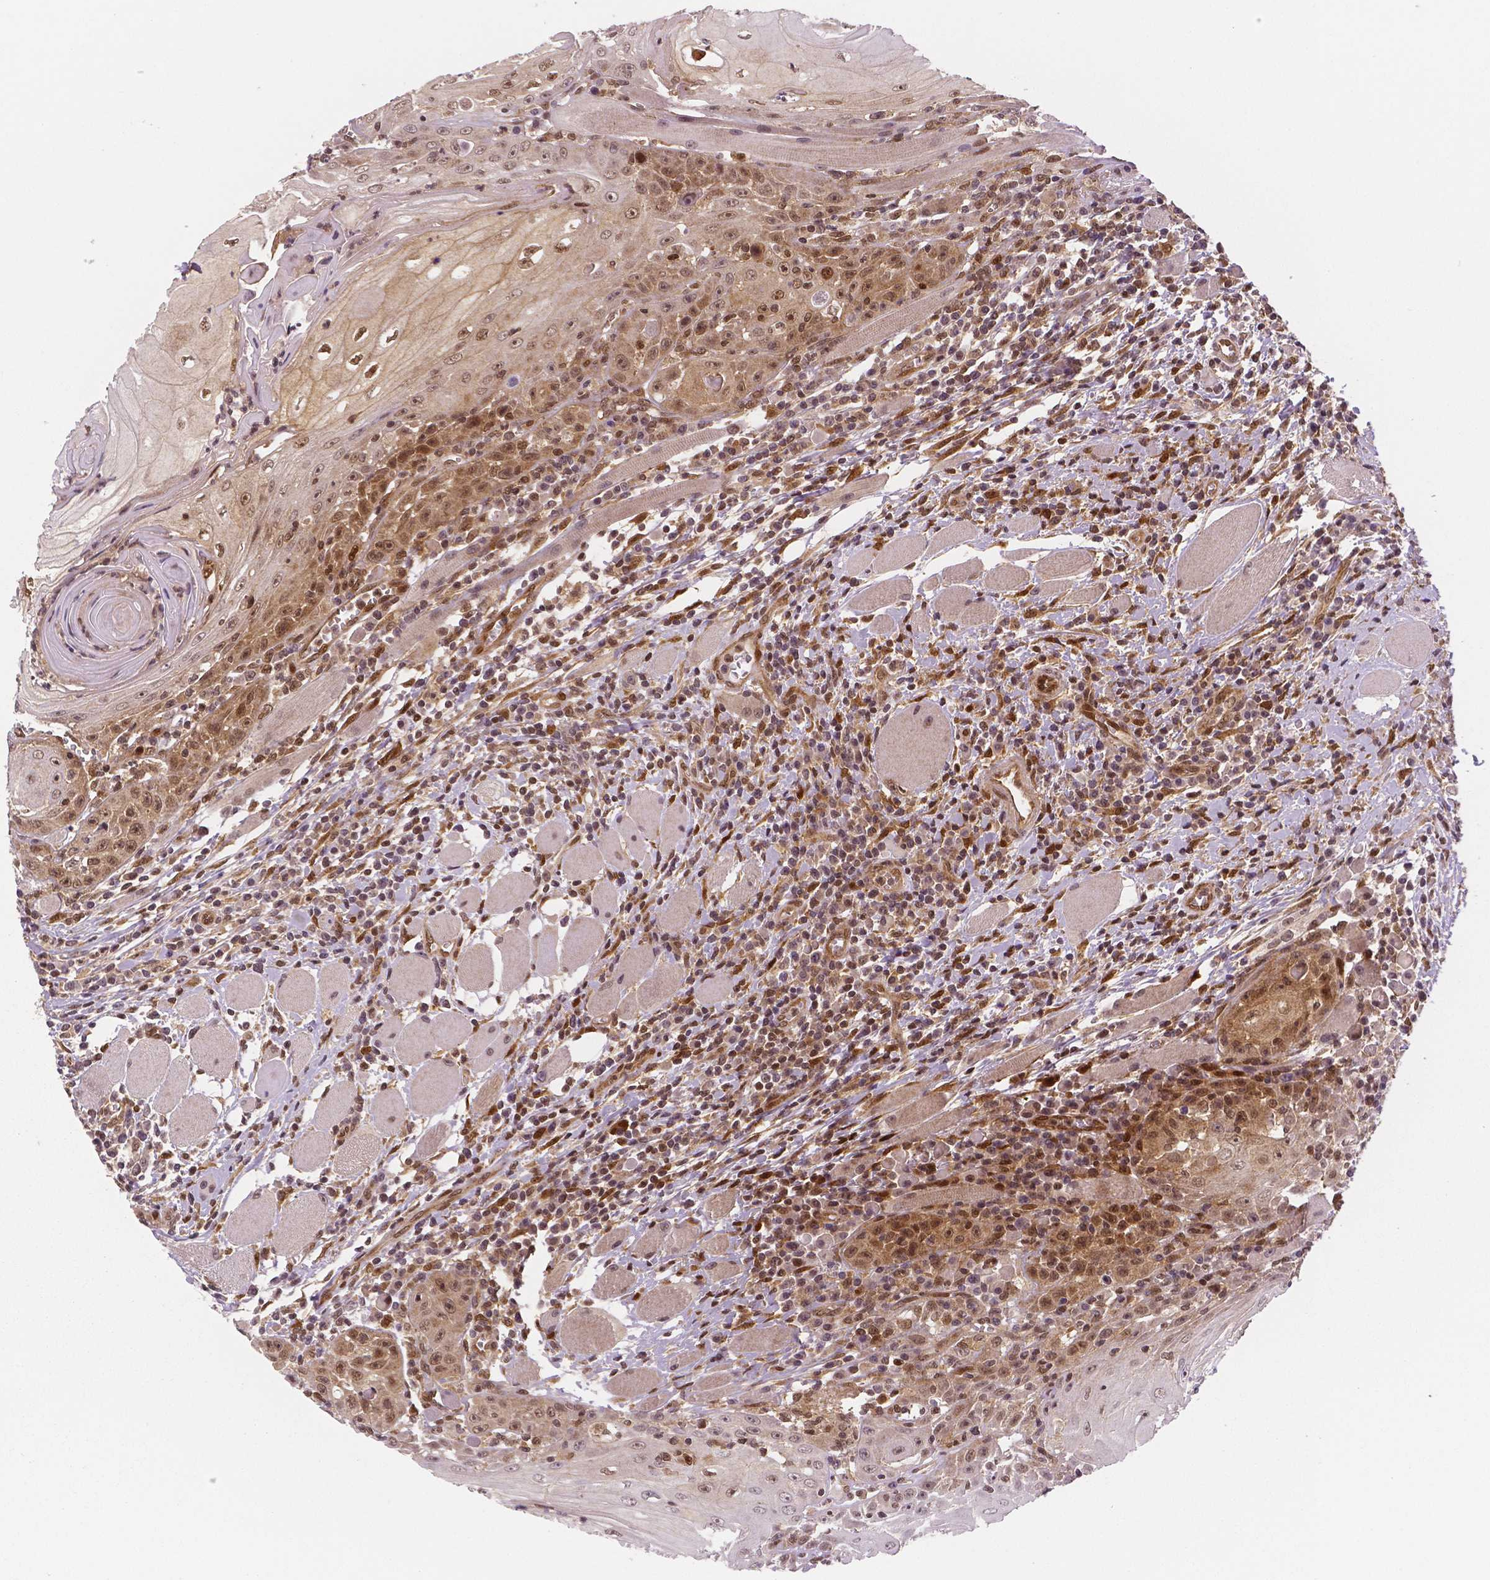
{"staining": {"intensity": "moderate", "quantity": ">75%", "location": "cytoplasmic/membranous,nuclear"}, "tissue": "head and neck cancer", "cell_type": "Tumor cells", "image_type": "cancer", "snomed": [{"axis": "morphology", "description": "Squamous cell carcinoma, NOS"}, {"axis": "topography", "description": "Head-Neck"}], "caption": "Immunohistochemical staining of human head and neck squamous cell carcinoma displays moderate cytoplasmic/membranous and nuclear protein expression in about >75% of tumor cells. (Brightfield microscopy of DAB IHC at high magnification).", "gene": "STAT3", "patient": {"sex": "male", "age": 52}}